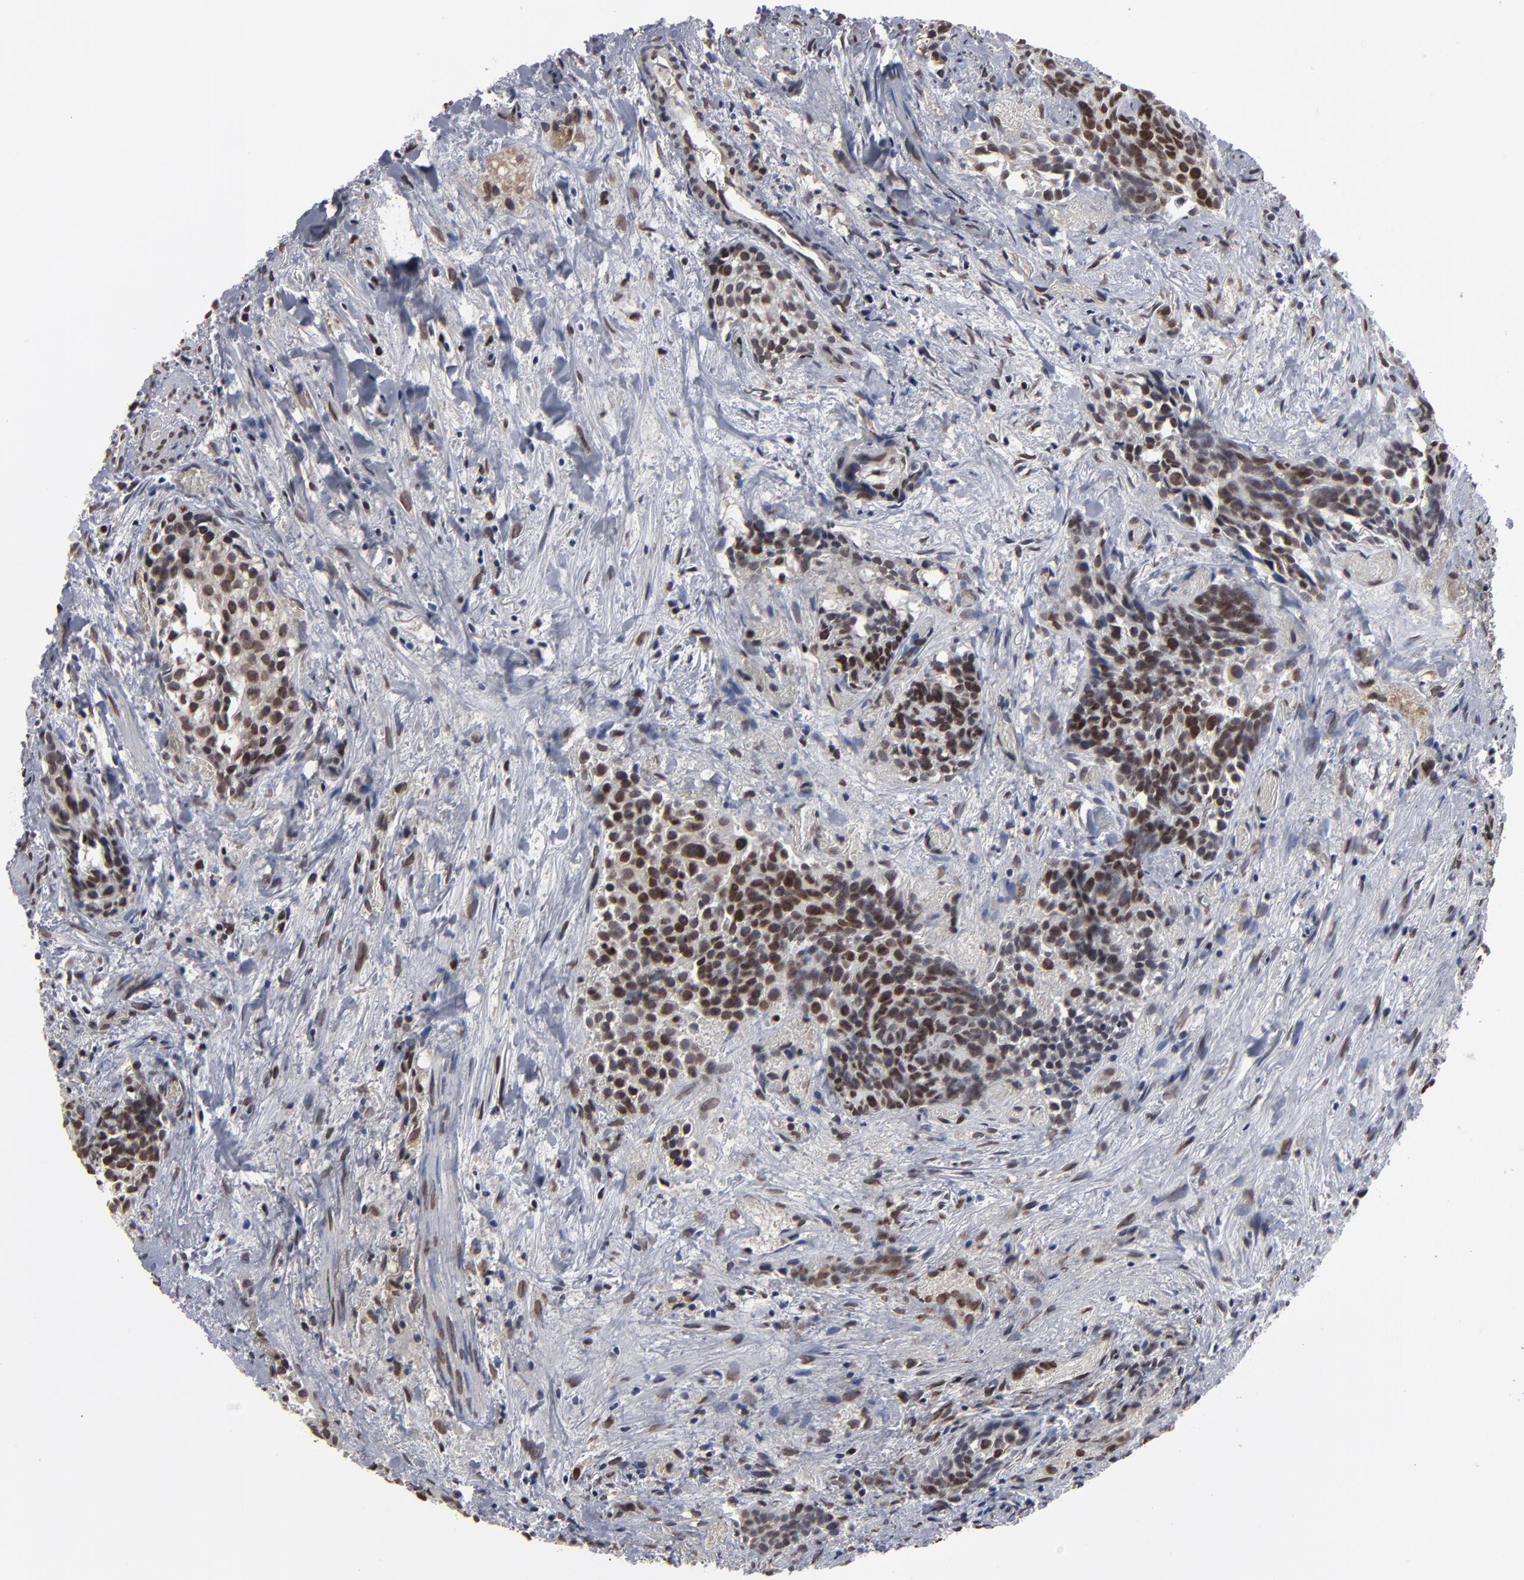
{"staining": {"intensity": "moderate", "quantity": ">75%", "location": "nuclear"}, "tissue": "urothelial cancer", "cell_type": "Tumor cells", "image_type": "cancer", "snomed": [{"axis": "morphology", "description": "Urothelial carcinoma, High grade"}, {"axis": "topography", "description": "Urinary bladder"}], "caption": "A brown stain labels moderate nuclear positivity of a protein in urothelial cancer tumor cells. (DAB IHC with brightfield microscopy, high magnification).", "gene": "BAZ1A", "patient": {"sex": "female", "age": 78}}